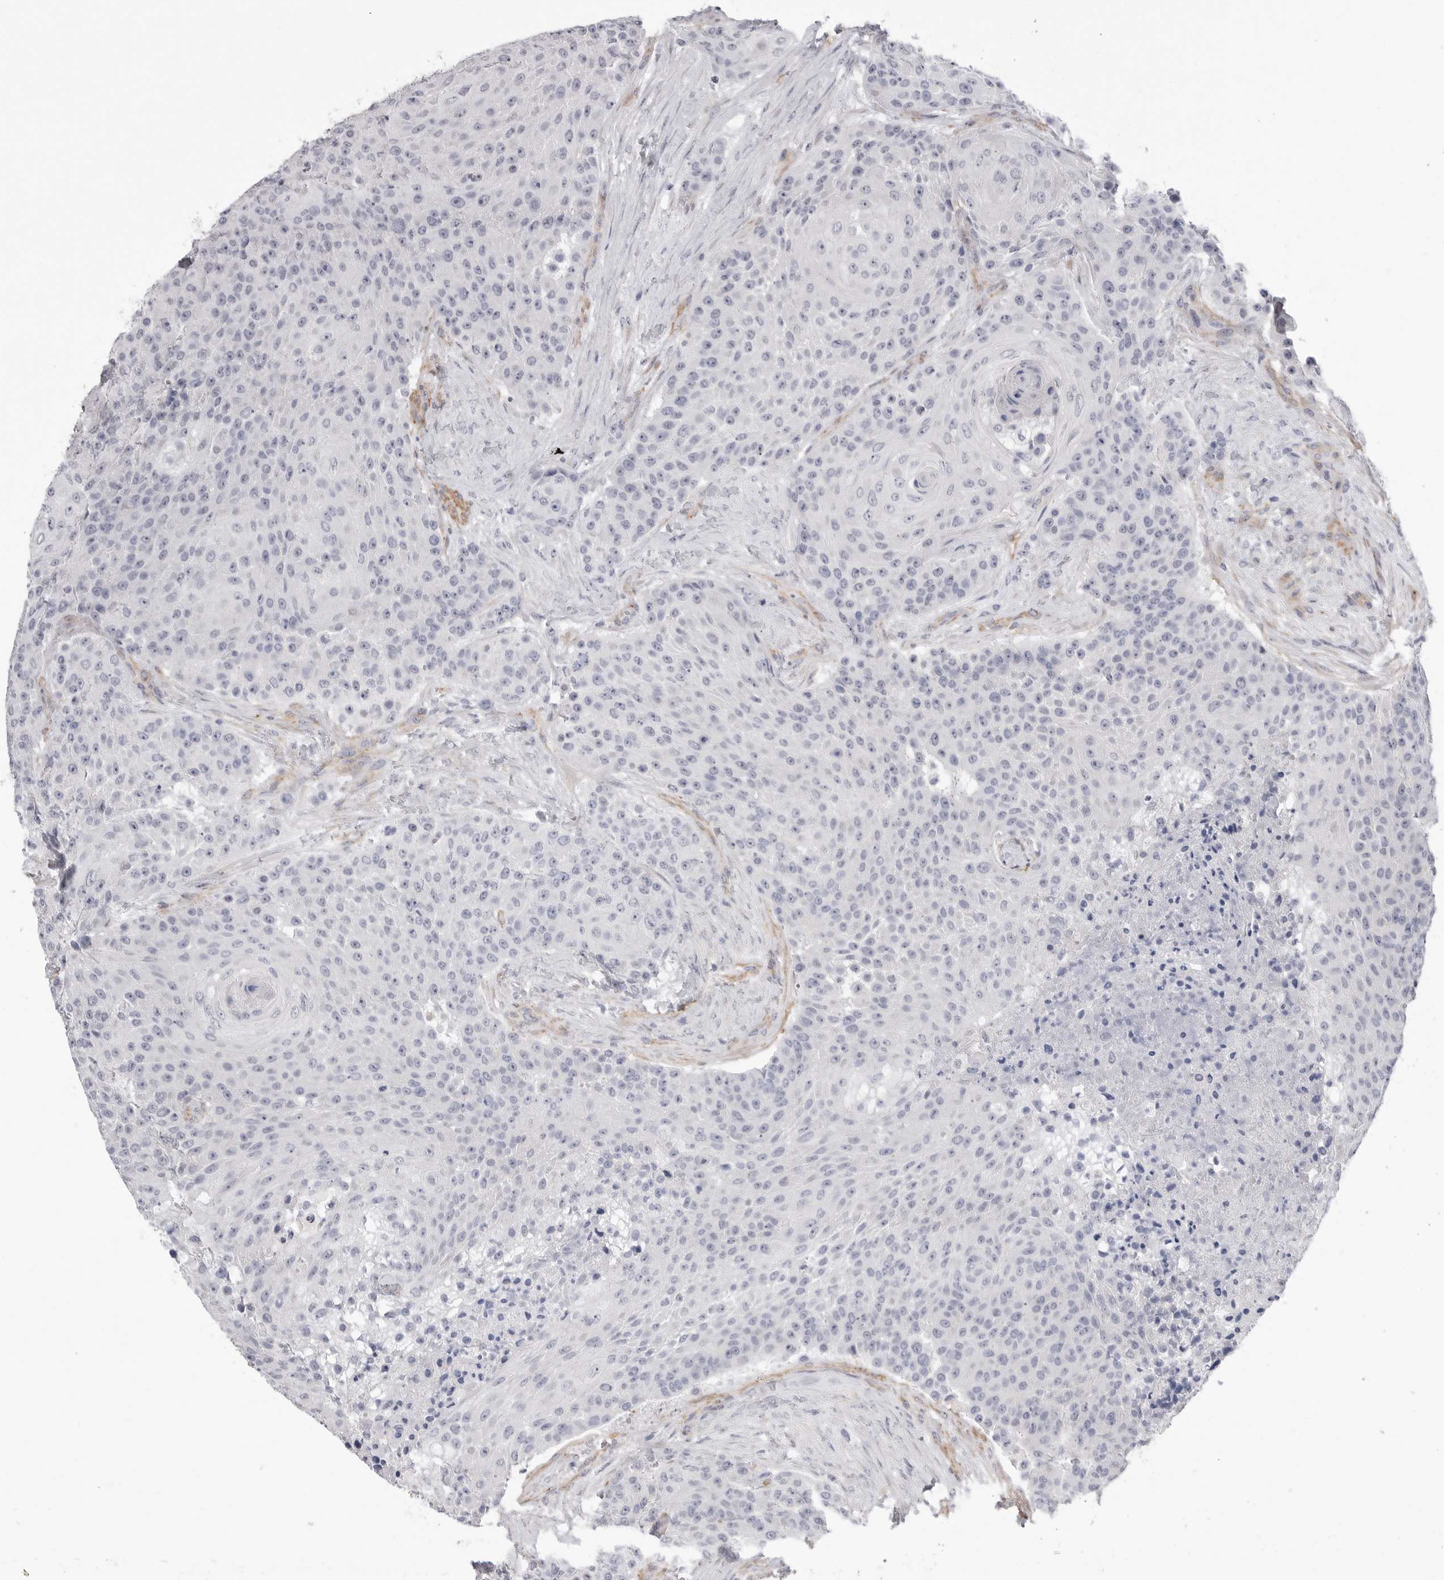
{"staining": {"intensity": "negative", "quantity": "none", "location": "none"}, "tissue": "urothelial cancer", "cell_type": "Tumor cells", "image_type": "cancer", "snomed": [{"axis": "morphology", "description": "Urothelial carcinoma, High grade"}, {"axis": "topography", "description": "Urinary bladder"}], "caption": "The histopathology image shows no staining of tumor cells in urothelial cancer.", "gene": "AKAP12", "patient": {"sex": "female", "age": 63}}